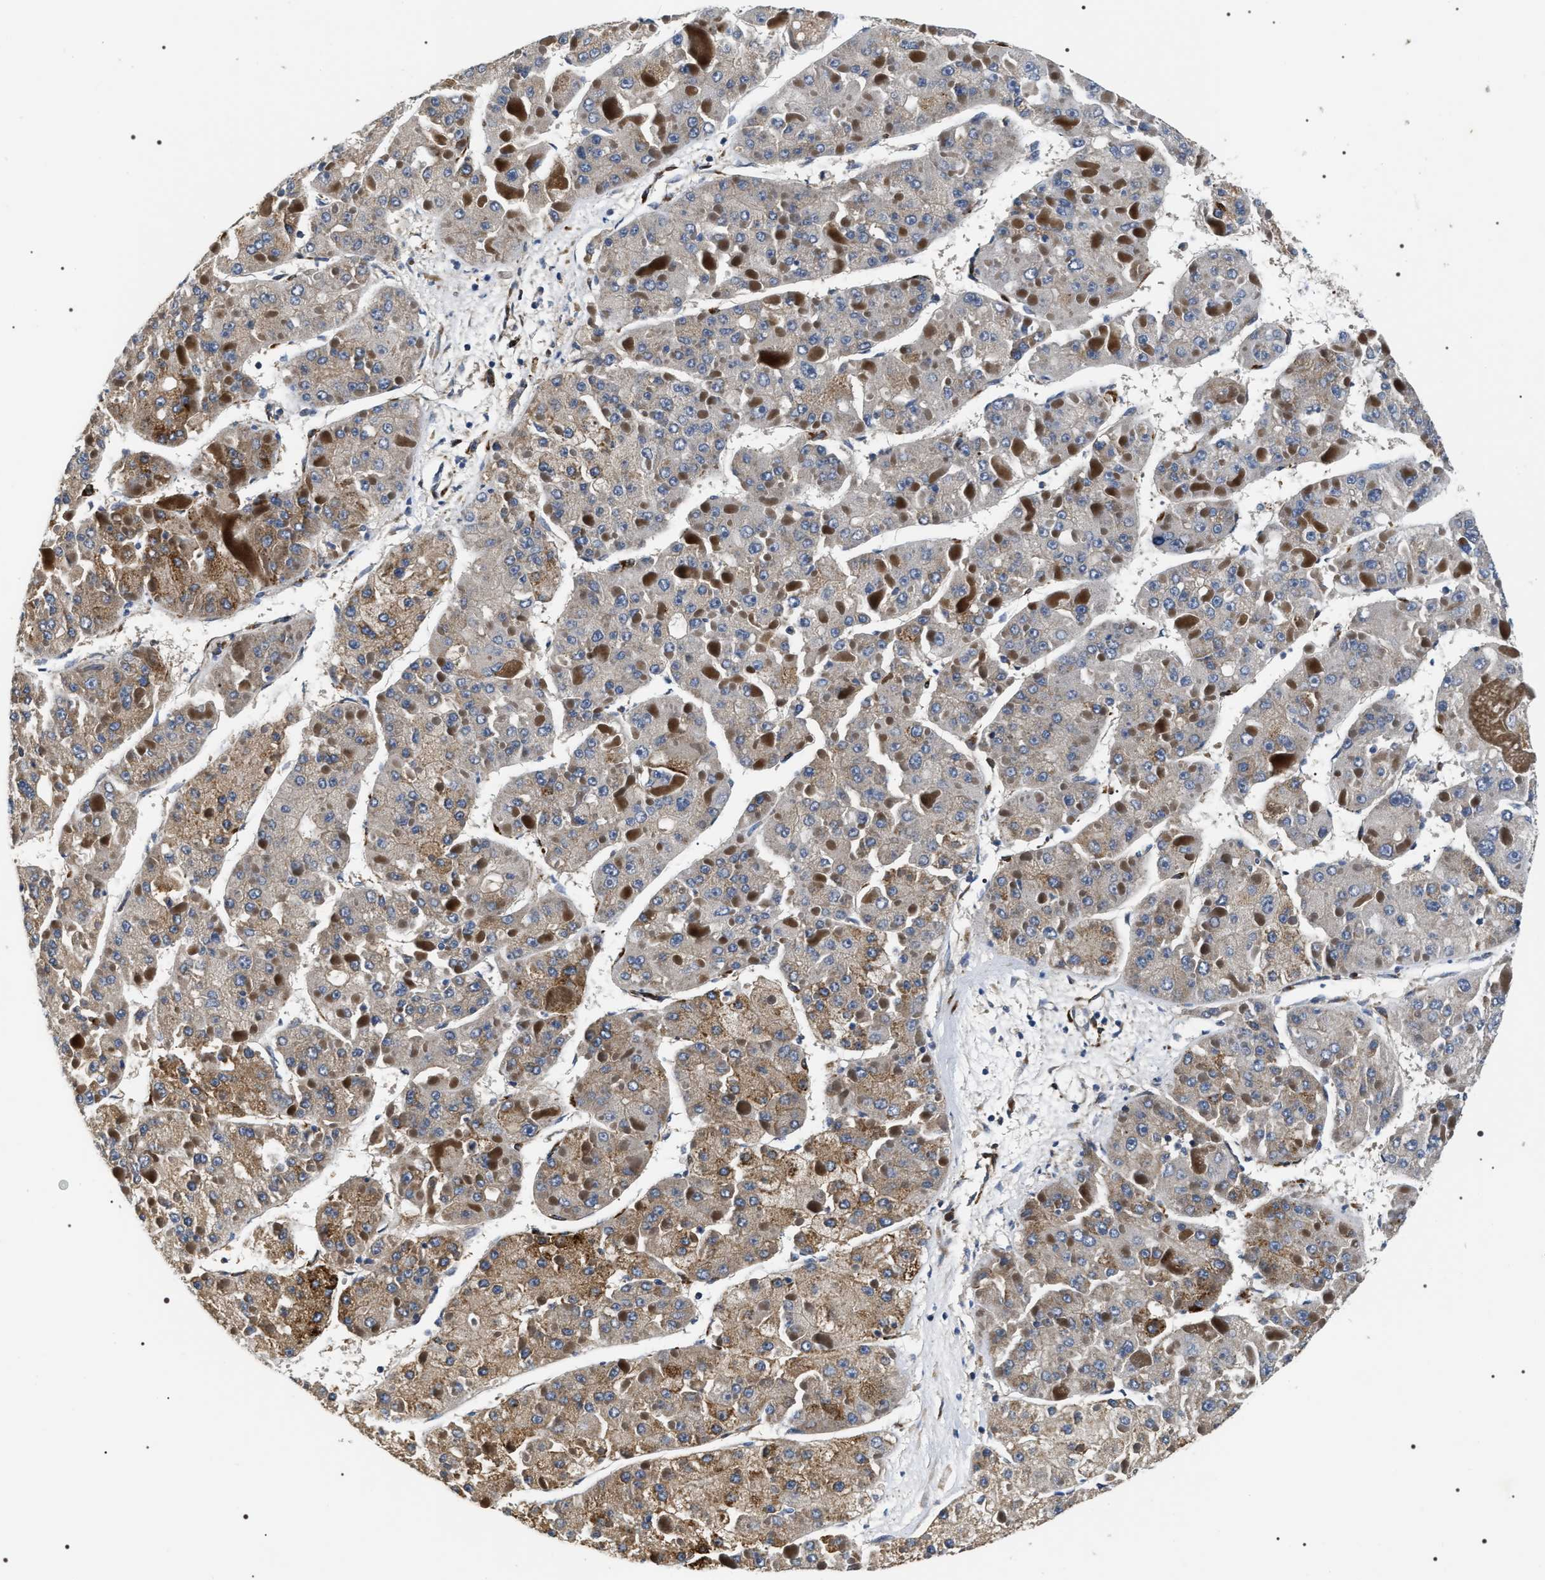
{"staining": {"intensity": "moderate", "quantity": "<25%", "location": "cytoplasmic/membranous"}, "tissue": "liver cancer", "cell_type": "Tumor cells", "image_type": "cancer", "snomed": [{"axis": "morphology", "description": "Carcinoma, Hepatocellular, NOS"}, {"axis": "topography", "description": "Liver"}], "caption": "Immunohistochemistry micrograph of liver cancer (hepatocellular carcinoma) stained for a protein (brown), which reveals low levels of moderate cytoplasmic/membranous expression in about <25% of tumor cells.", "gene": "ZC3HAV1L", "patient": {"sex": "female", "age": 73}}